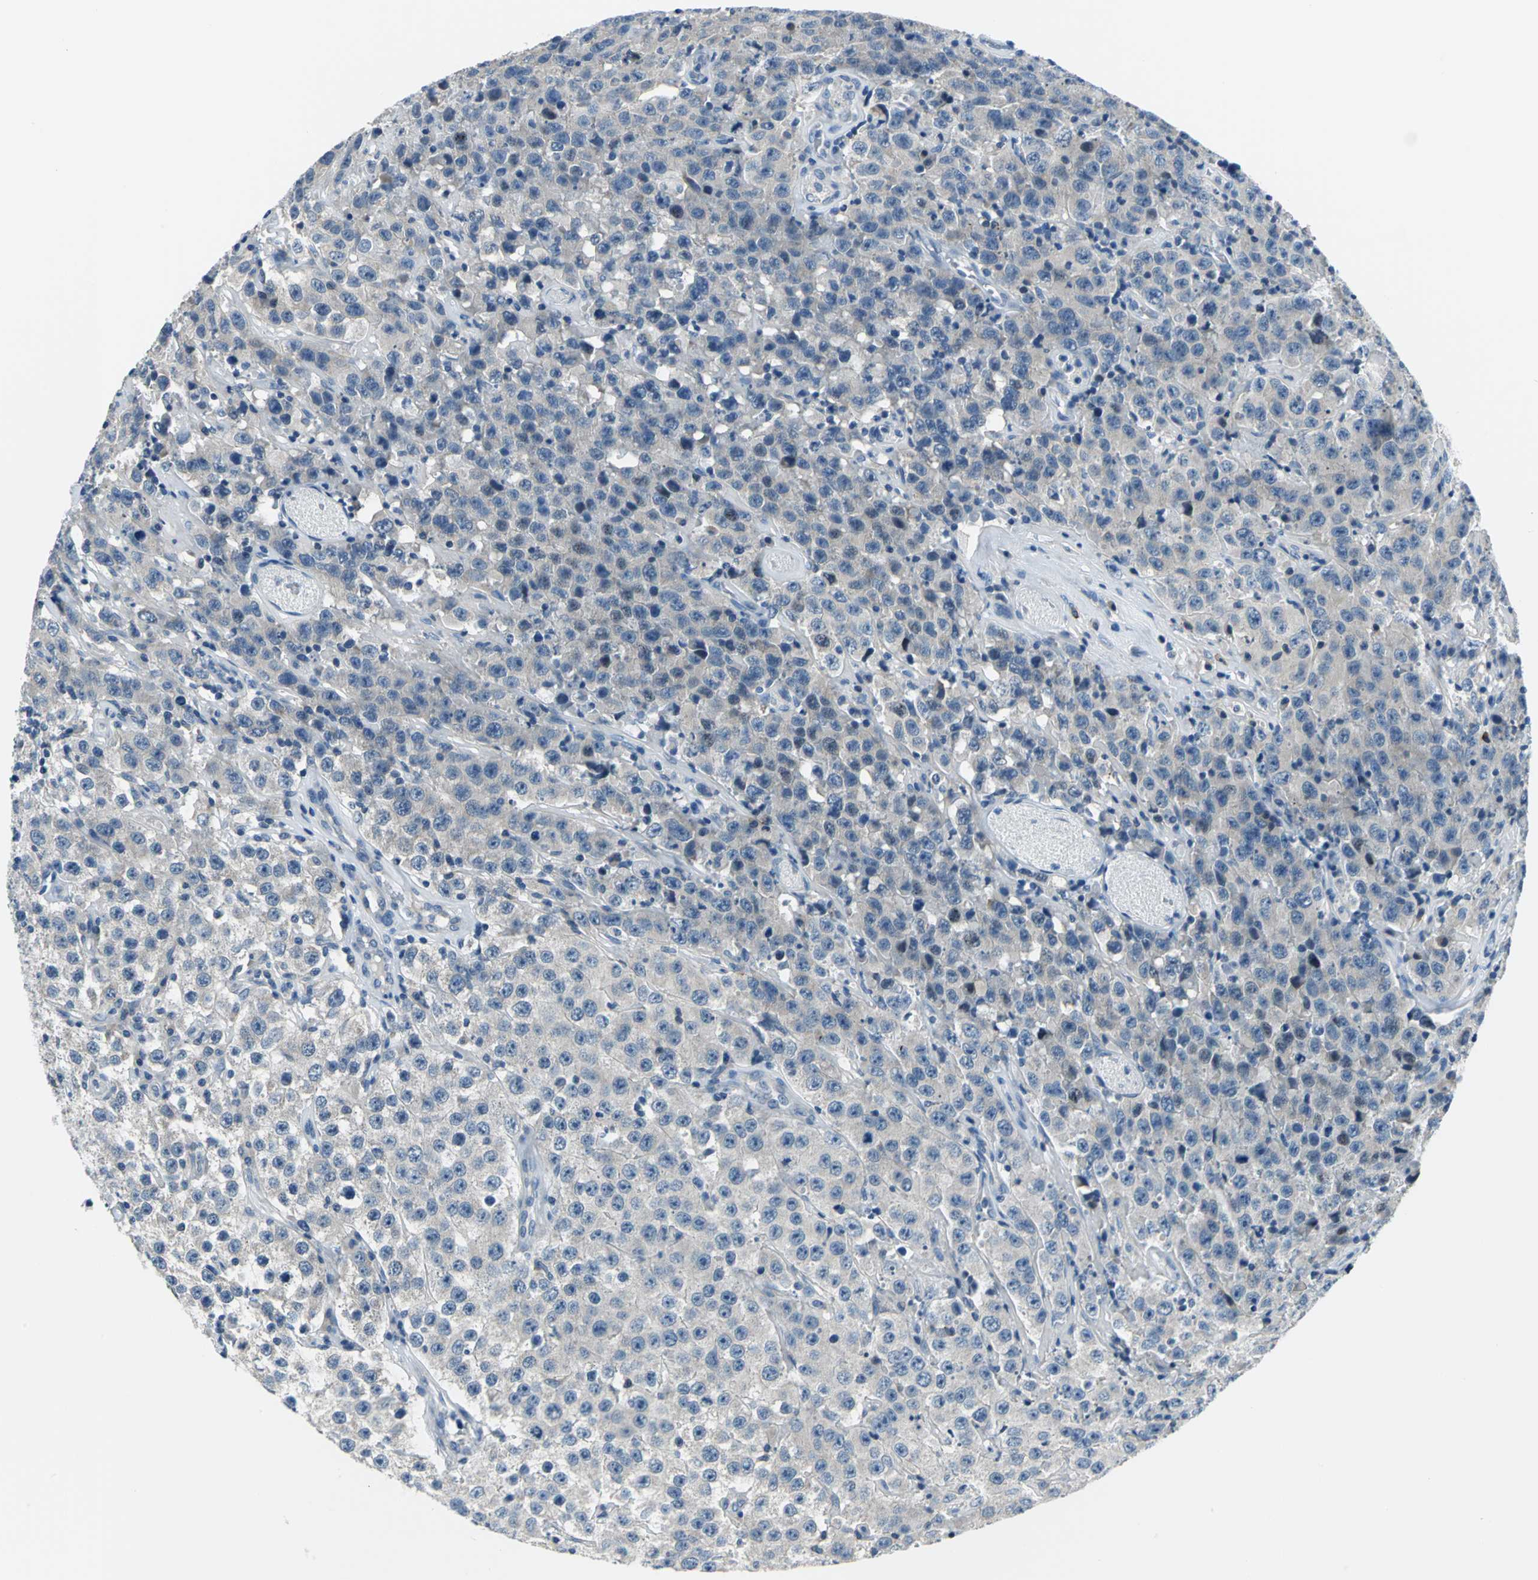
{"staining": {"intensity": "weak", "quantity": "25%-75%", "location": "cytoplasmic/membranous"}, "tissue": "testis cancer", "cell_type": "Tumor cells", "image_type": "cancer", "snomed": [{"axis": "morphology", "description": "Seminoma, NOS"}, {"axis": "topography", "description": "Testis"}], "caption": "Protein analysis of seminoma (testis) tissue exhibits weak cytoplasmic/membranous expression in about 25%-75% of tumor cells.", "gene": "ZNF415", "patient": {"sex": "male", "age": 52}}